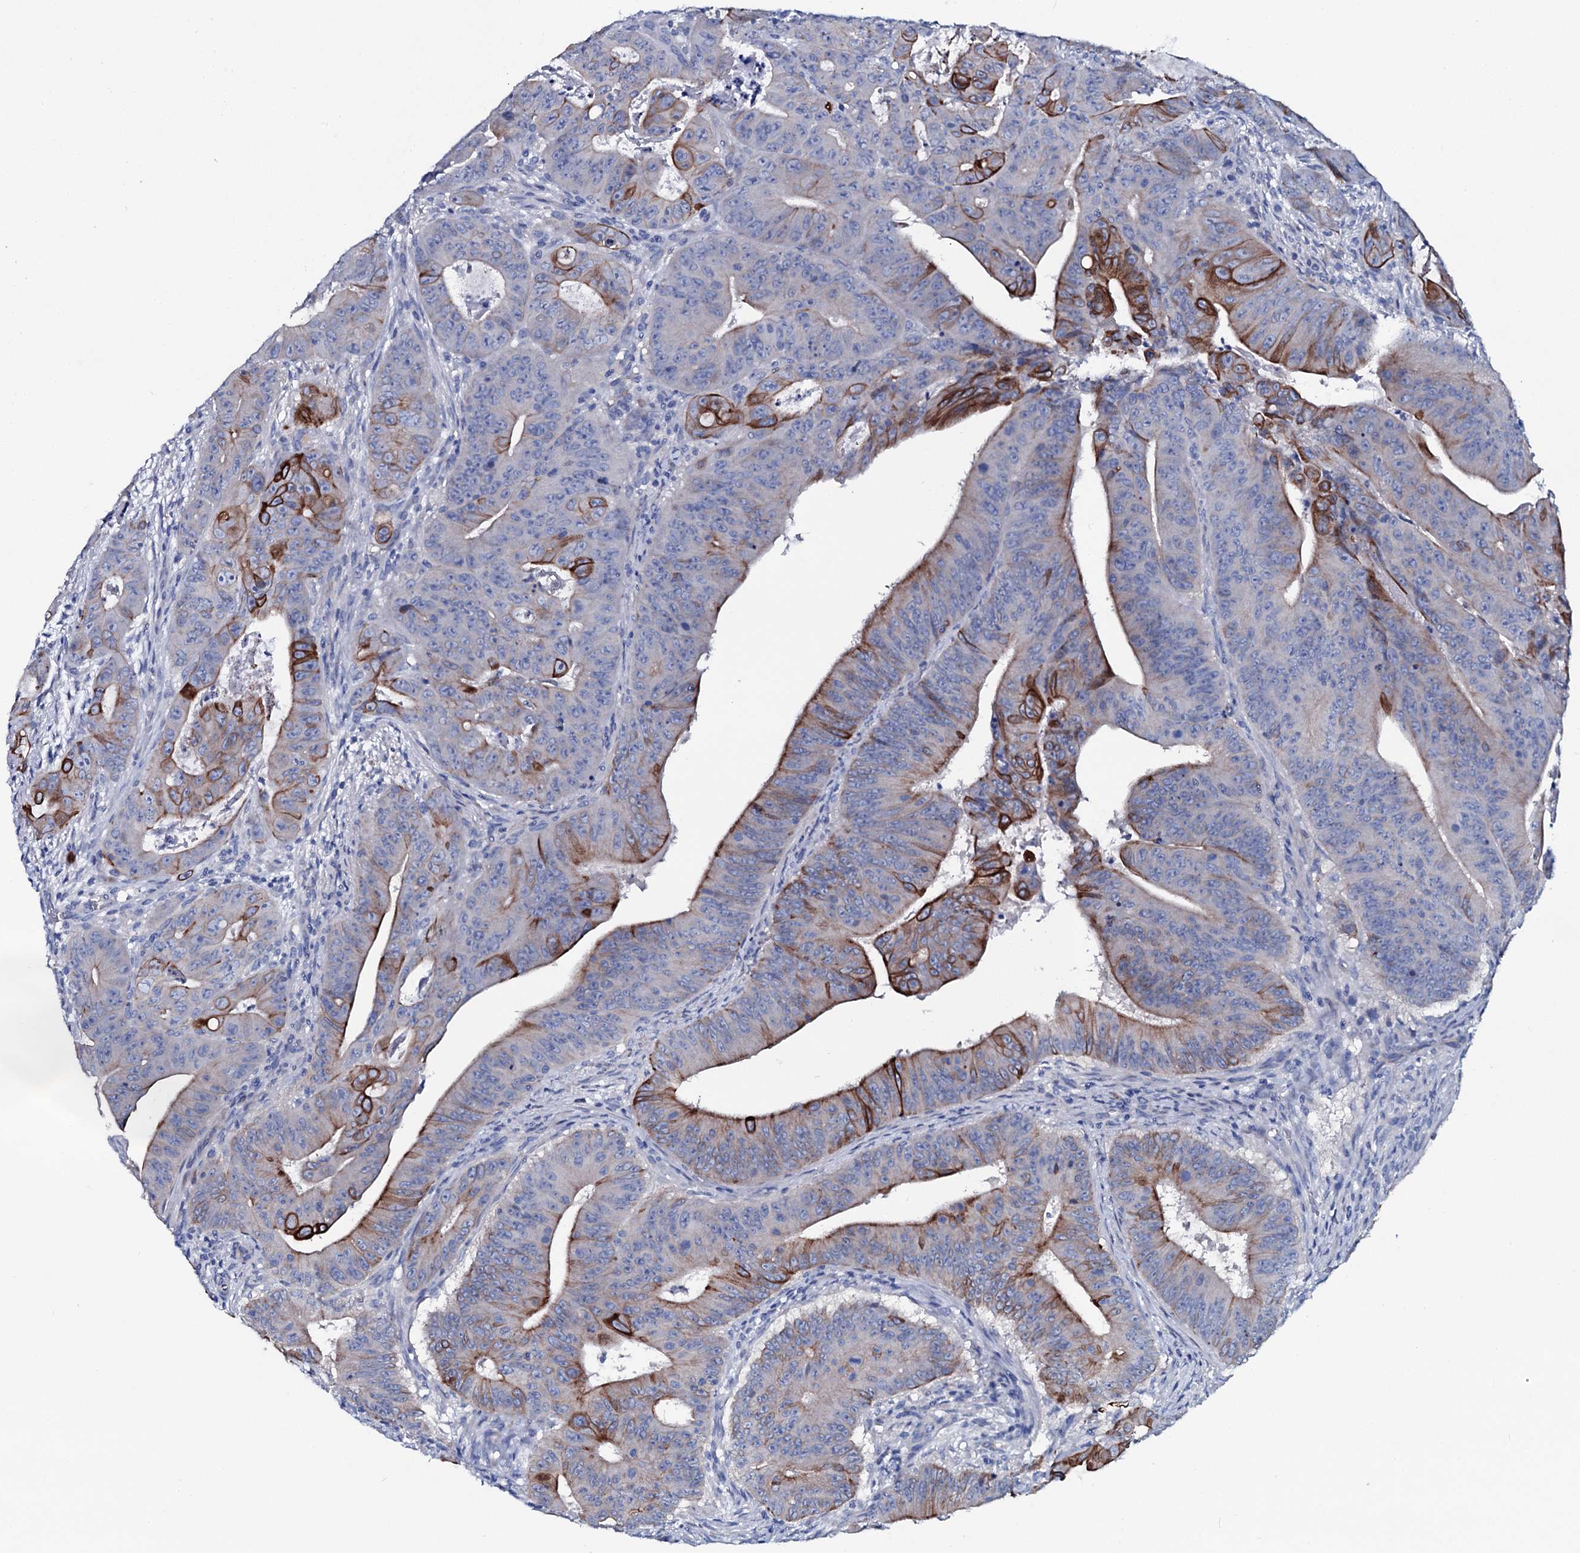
{"staining": {"intensity": "strong", "quantity": "<25%", "location": "cytoplasmic/membranous"}, "tissue": "colorectal cancer", "cell_type": "Tumor cells", "image_type": "cancer", "snomed": [{"axis": "morphology", "description": "Adenocarcinoma, NOS"}, {"axis": "topography", "description": "Rectum"}], "caption": "Tumor cells show medium levels of strong cytoplasmic/membranous expression in approximately <25% of cells in human colorectal adenocarcinoma. The staining is performed using DAB brown chromogen to label protein expression. The nuclei are counter-stained blue using hematoxylin.", "gene": "GYS2", "patient": {"sex": "female", "age": 75}}